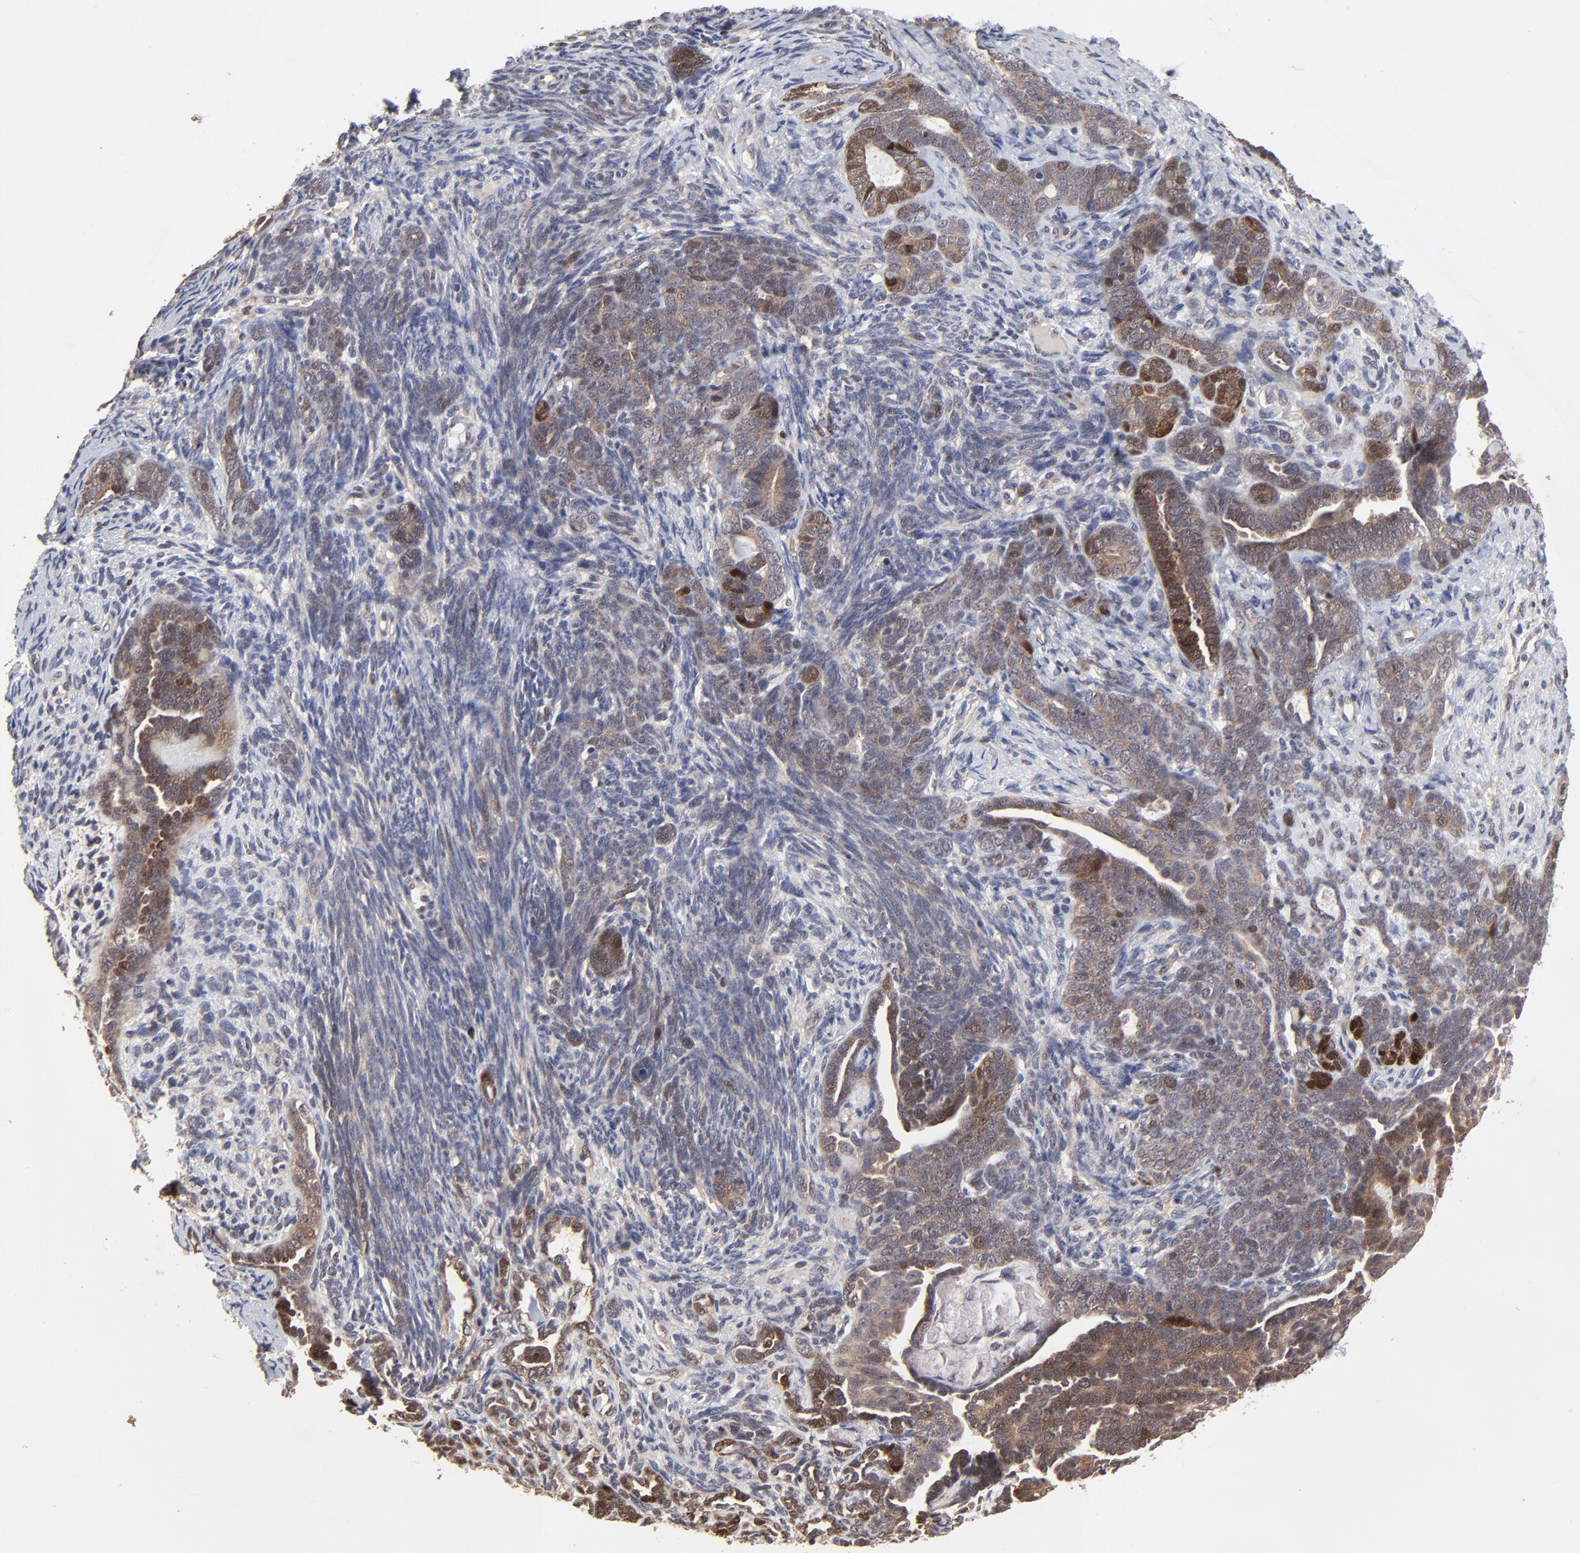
{"staining": {"intensity": "strong", "quantity": ">75%", "location": "cytoplasmic/membranous"}, "tissue": "endometrial cancer", "cell_type": "Tumor cells", "image_type": "cancer", "snomed": [{"axis": "morphology", "description": "Neoplasm, malignant, NOS"}, {"axis": "topography", "description": "Endometrium"}], "caption": "A high-resolution photomicrograph shows immunohistochemistry (IHC) staining of endometrial cancer (malignant neoplasm), which demonstrates strong cytoplasmic/membranous positivity in about >75% of tumor cells.", "gene": "FRMD8", "patient": {"sex": "female", "age": 74}}